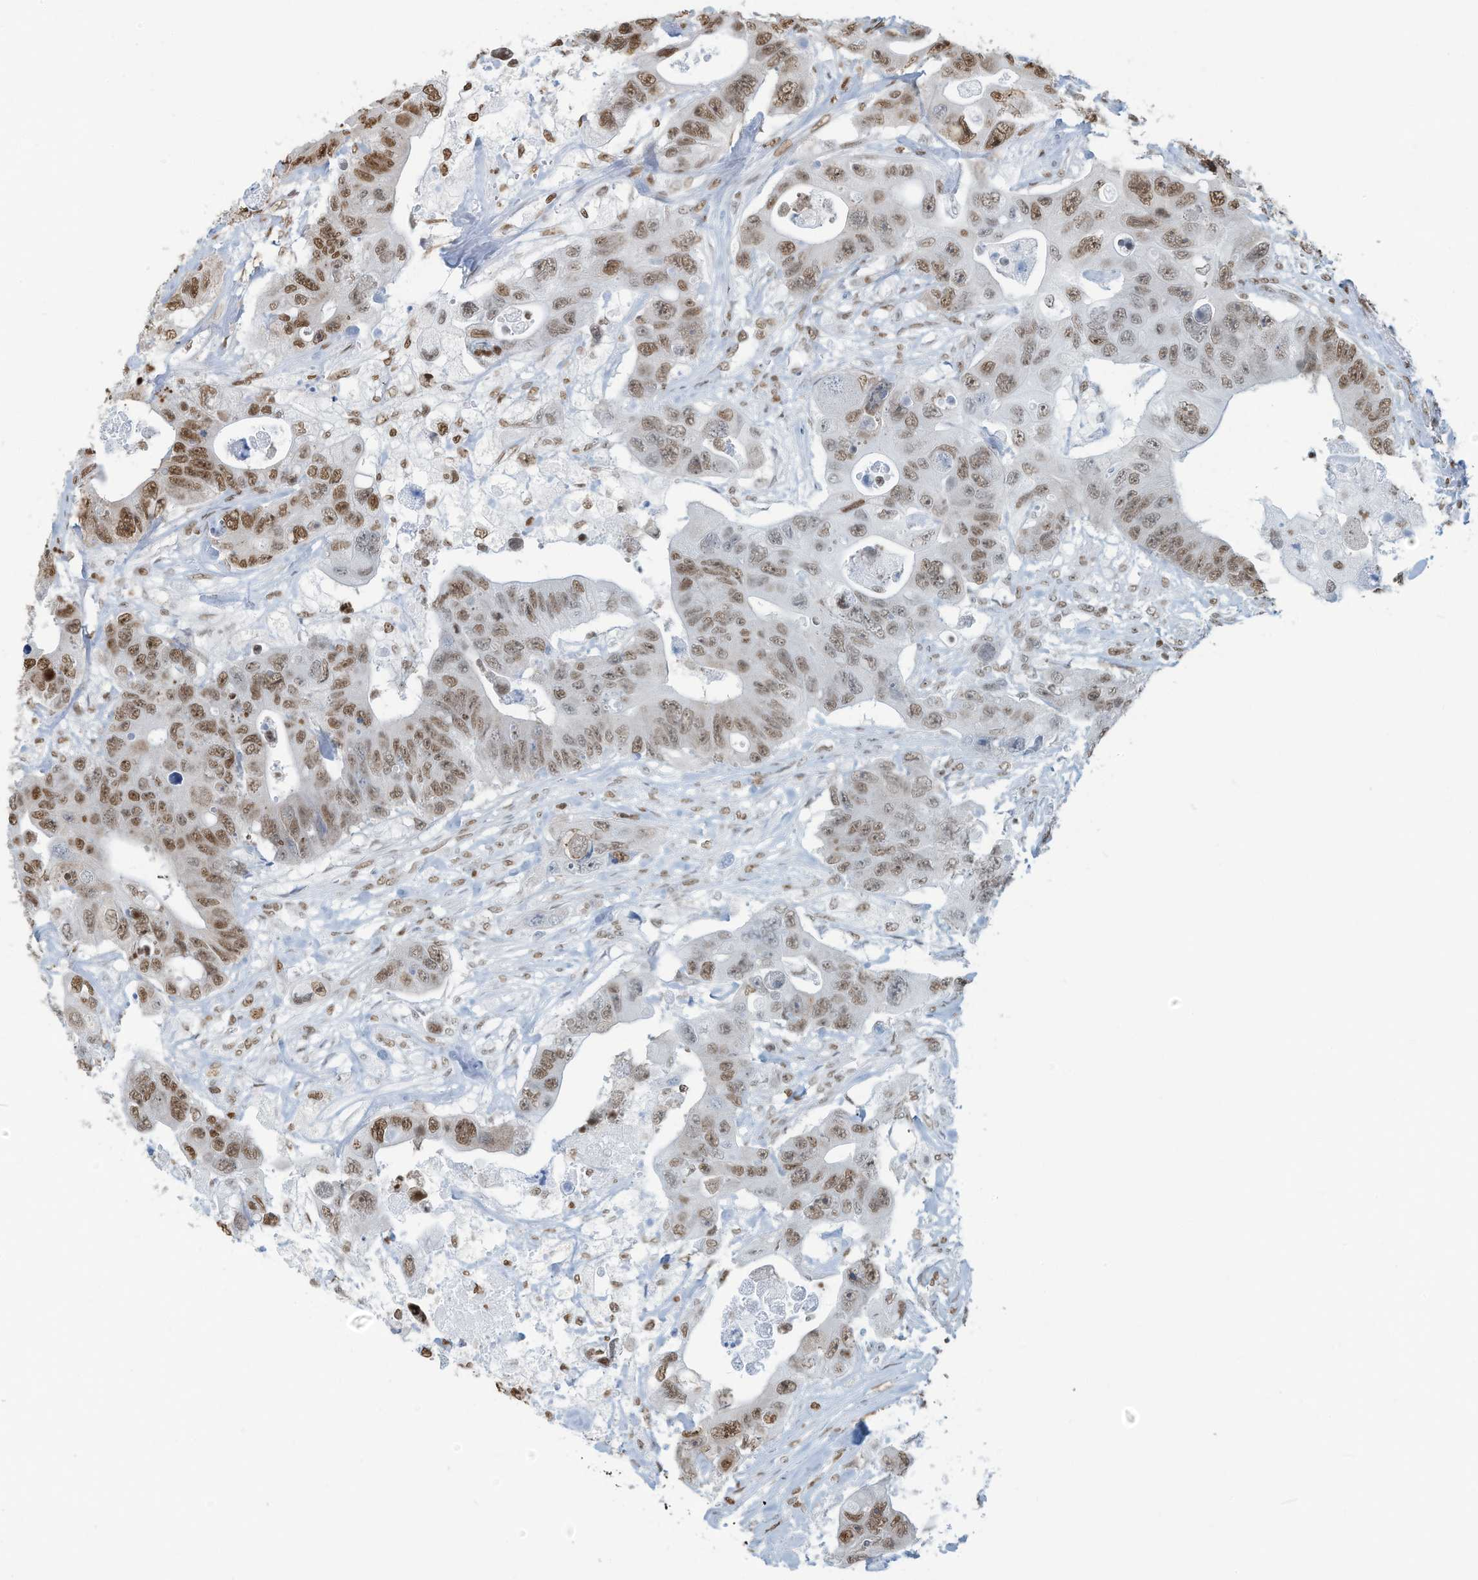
{"staining": {"intensity": "moderate", "quantity": ">75%", "location": "nuclear"}, "tissue": "colorectal cancer", "cell_type": "Tumor cells", "image_type": "cancer", "snomed": [{"axis": "morphology", "description": "Adenocarcinoma, NOS"}, {"axis": "topography", "description": "Colon"}], "caption": "A photomicrograph showing moderate nuclear expression in about >75% of tumor cells in colorectal adenocarcinoma, as visualized by brown immunohistochemical staining.", "gene": "SARNP", "patient": {"sex": "female", "age": 46}}